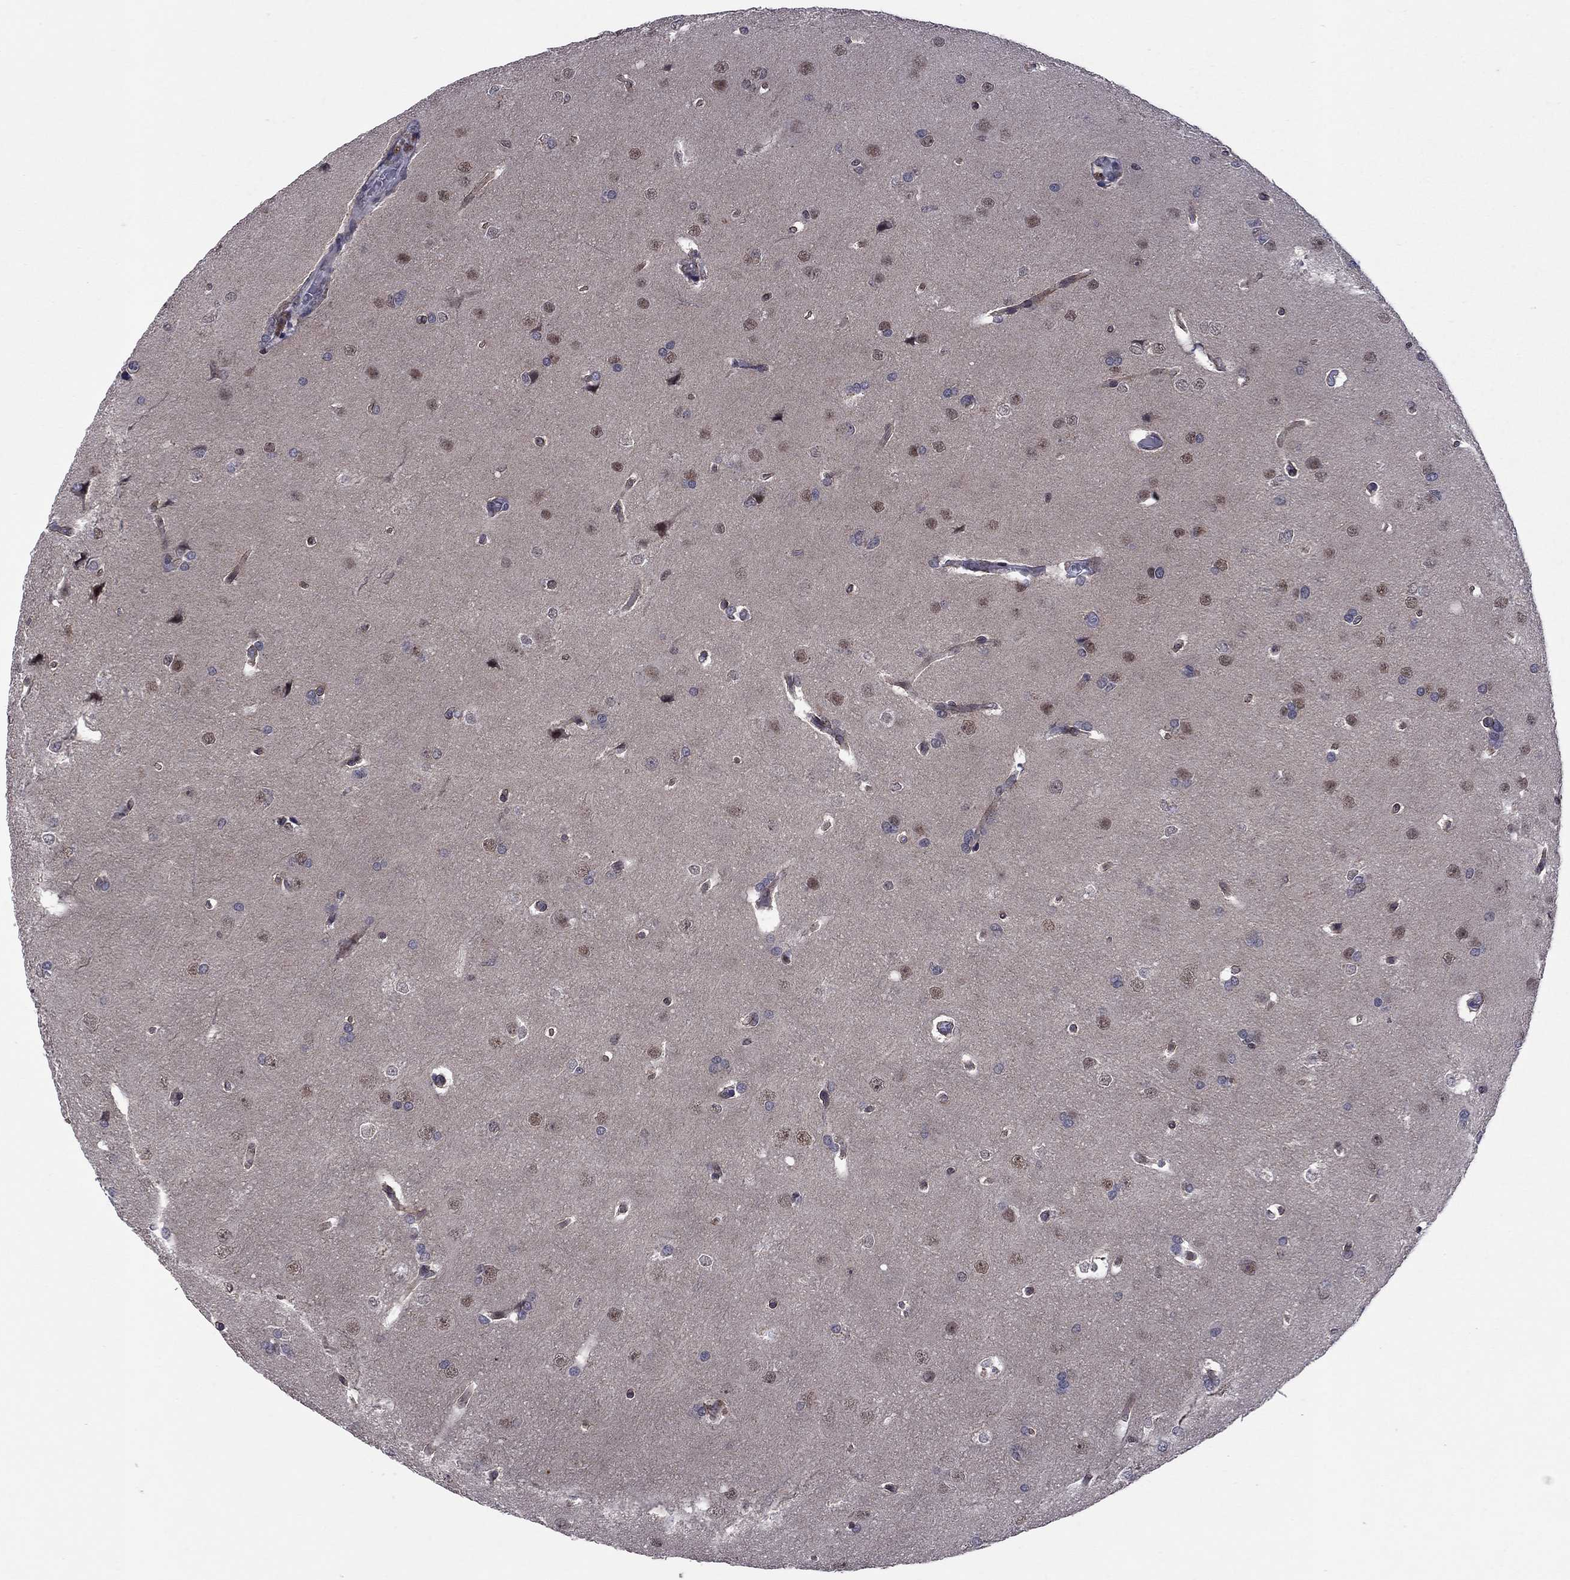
{"staining": {"intensity": "negative", "quantity": "none", "location": "none"}, "tissue": "glioma", "cell_type": "Tumor cells", "image_type": "cancer", "snomed": [{"axis": "morphology", "description": "Glioma, malignant, Low grade"}, {"axis": "topography", "description": "Brain"}], "caption": "Malignant glioma (low-grade) stained for a protein using immunohistochemistry reveals no expression tumor cells.", "gene": "TAF9", "patient": {"sex": "female", "age": 32}}